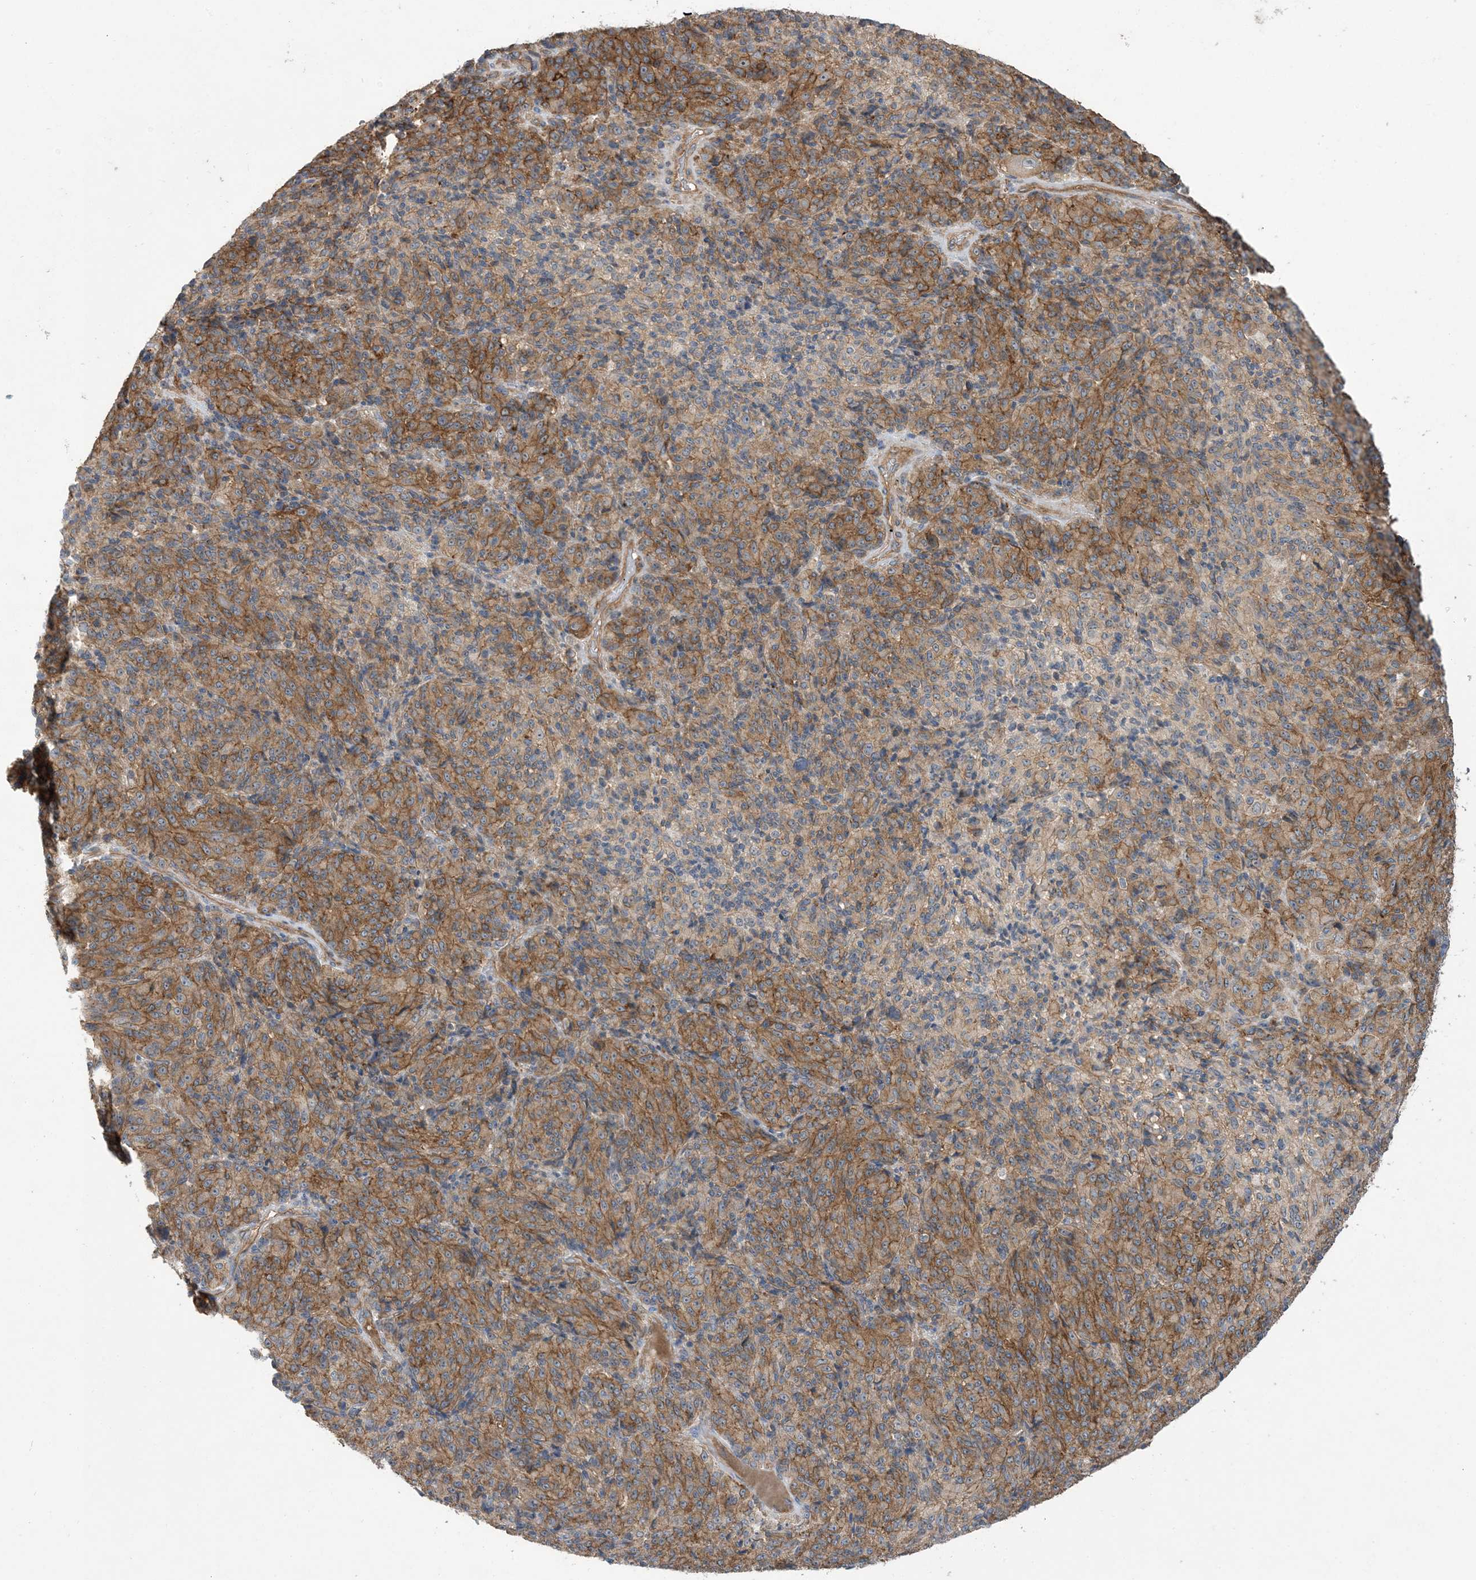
{"staining": {"intensity": "moderate", "quantity": ">75%", "location": "cytoplasmic/membranous"}, "tissue": "melanoma", "cell_type": "Tumor cells", "image_type": "cancer", "snomed": [{"axis": "morphology", "description": "Malignant melanoma, Metastatic site"}, {"axis": "topography", "description": "Brain"}], "caption": "Immunohistochemical staining of human malignant melanoma (metastatic site) demonstrates moderate cytoplasmic/membranous protein staining in about >75% of tumor cells.", "gene": "AOC1", "patient": {"sex": "female", "age": 56}}